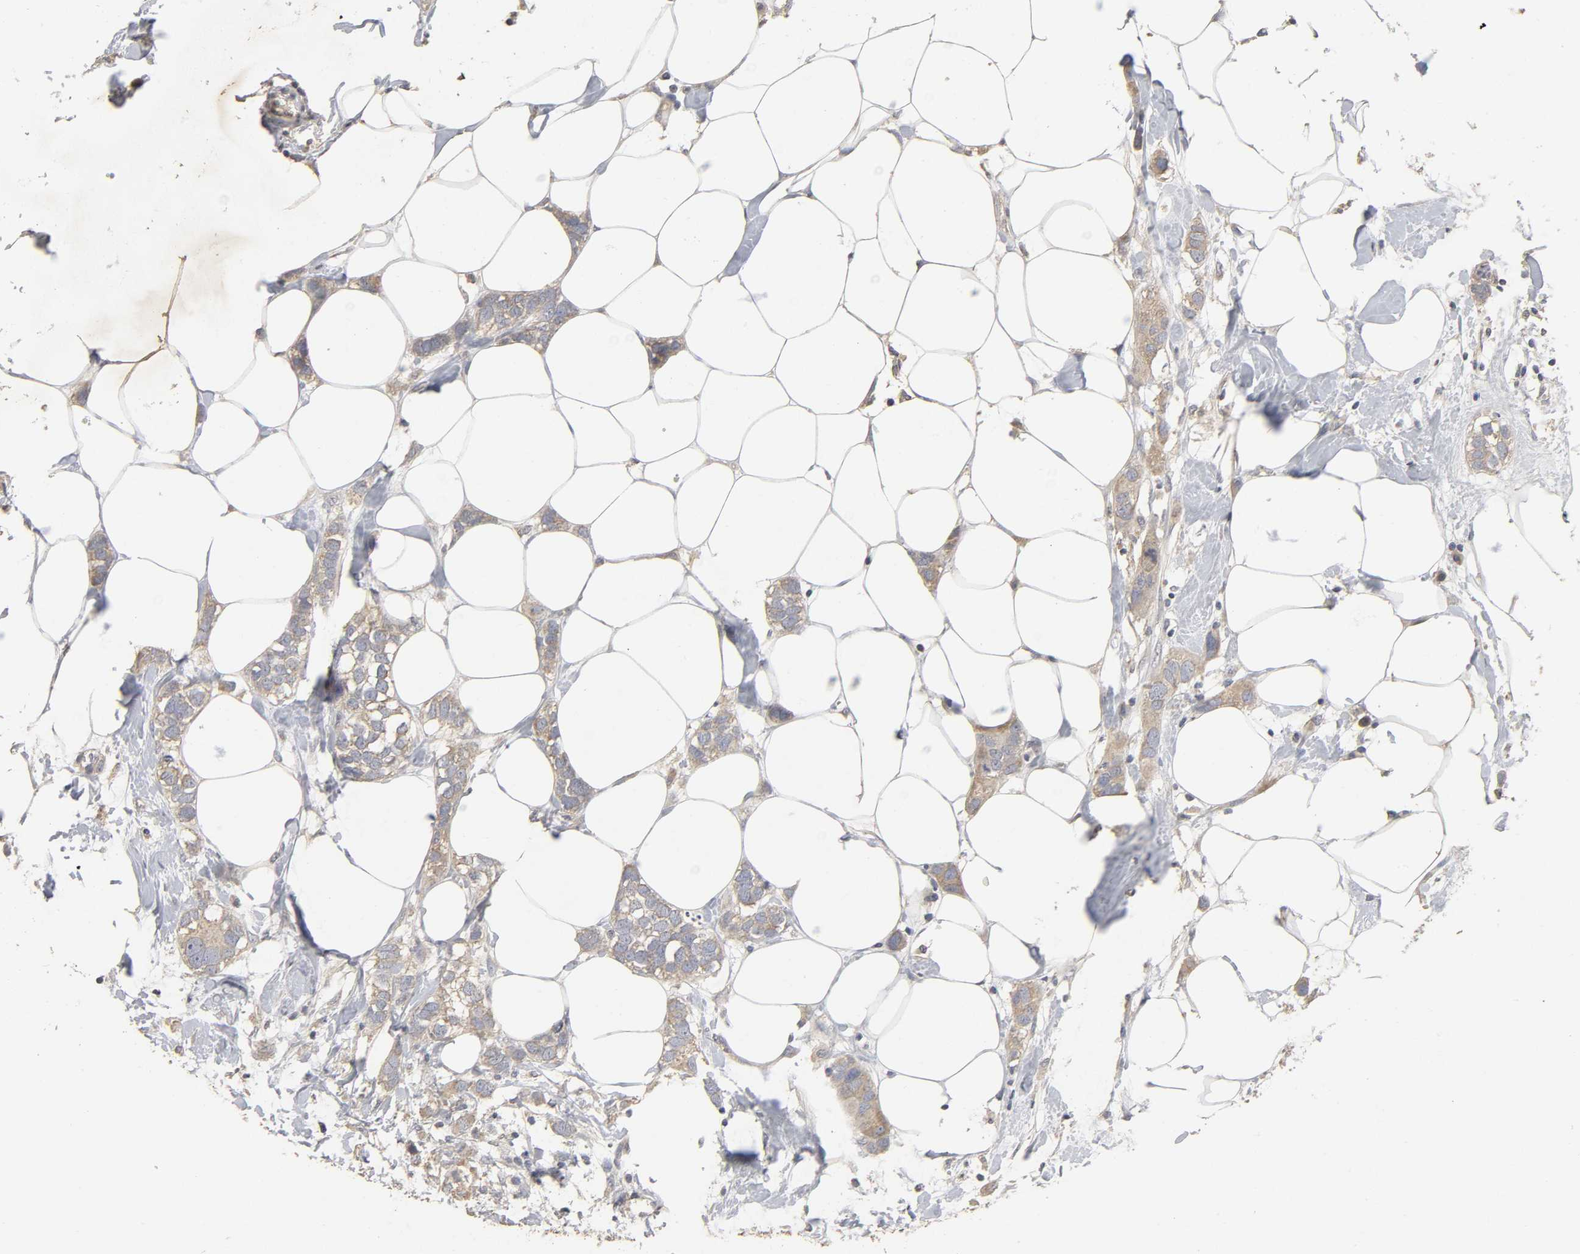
{"staining": {"intensity": "weak", "quantity": ">75%", "location": "cytoplasmic/membranous"}, "tissue": "breast cancer", "cell_type": "Tumor cells", "image_type": "cancer", "snomed": [{"axis": "morphology", "description": "Normal tissue, NOS"}, {"axis": "morphology", "description": "Duct carcinoma"}, {"axis": "topography", "description": "Breast"}], "caption": "The photomicrograph shows staining of breast intraductal carcinoma, revealing weak cytoplasmic/membranous protein positivity (brown color) within tumor cells.", "gene": "SLC10A2", "patient": {"sex": "female", "age": 50}}